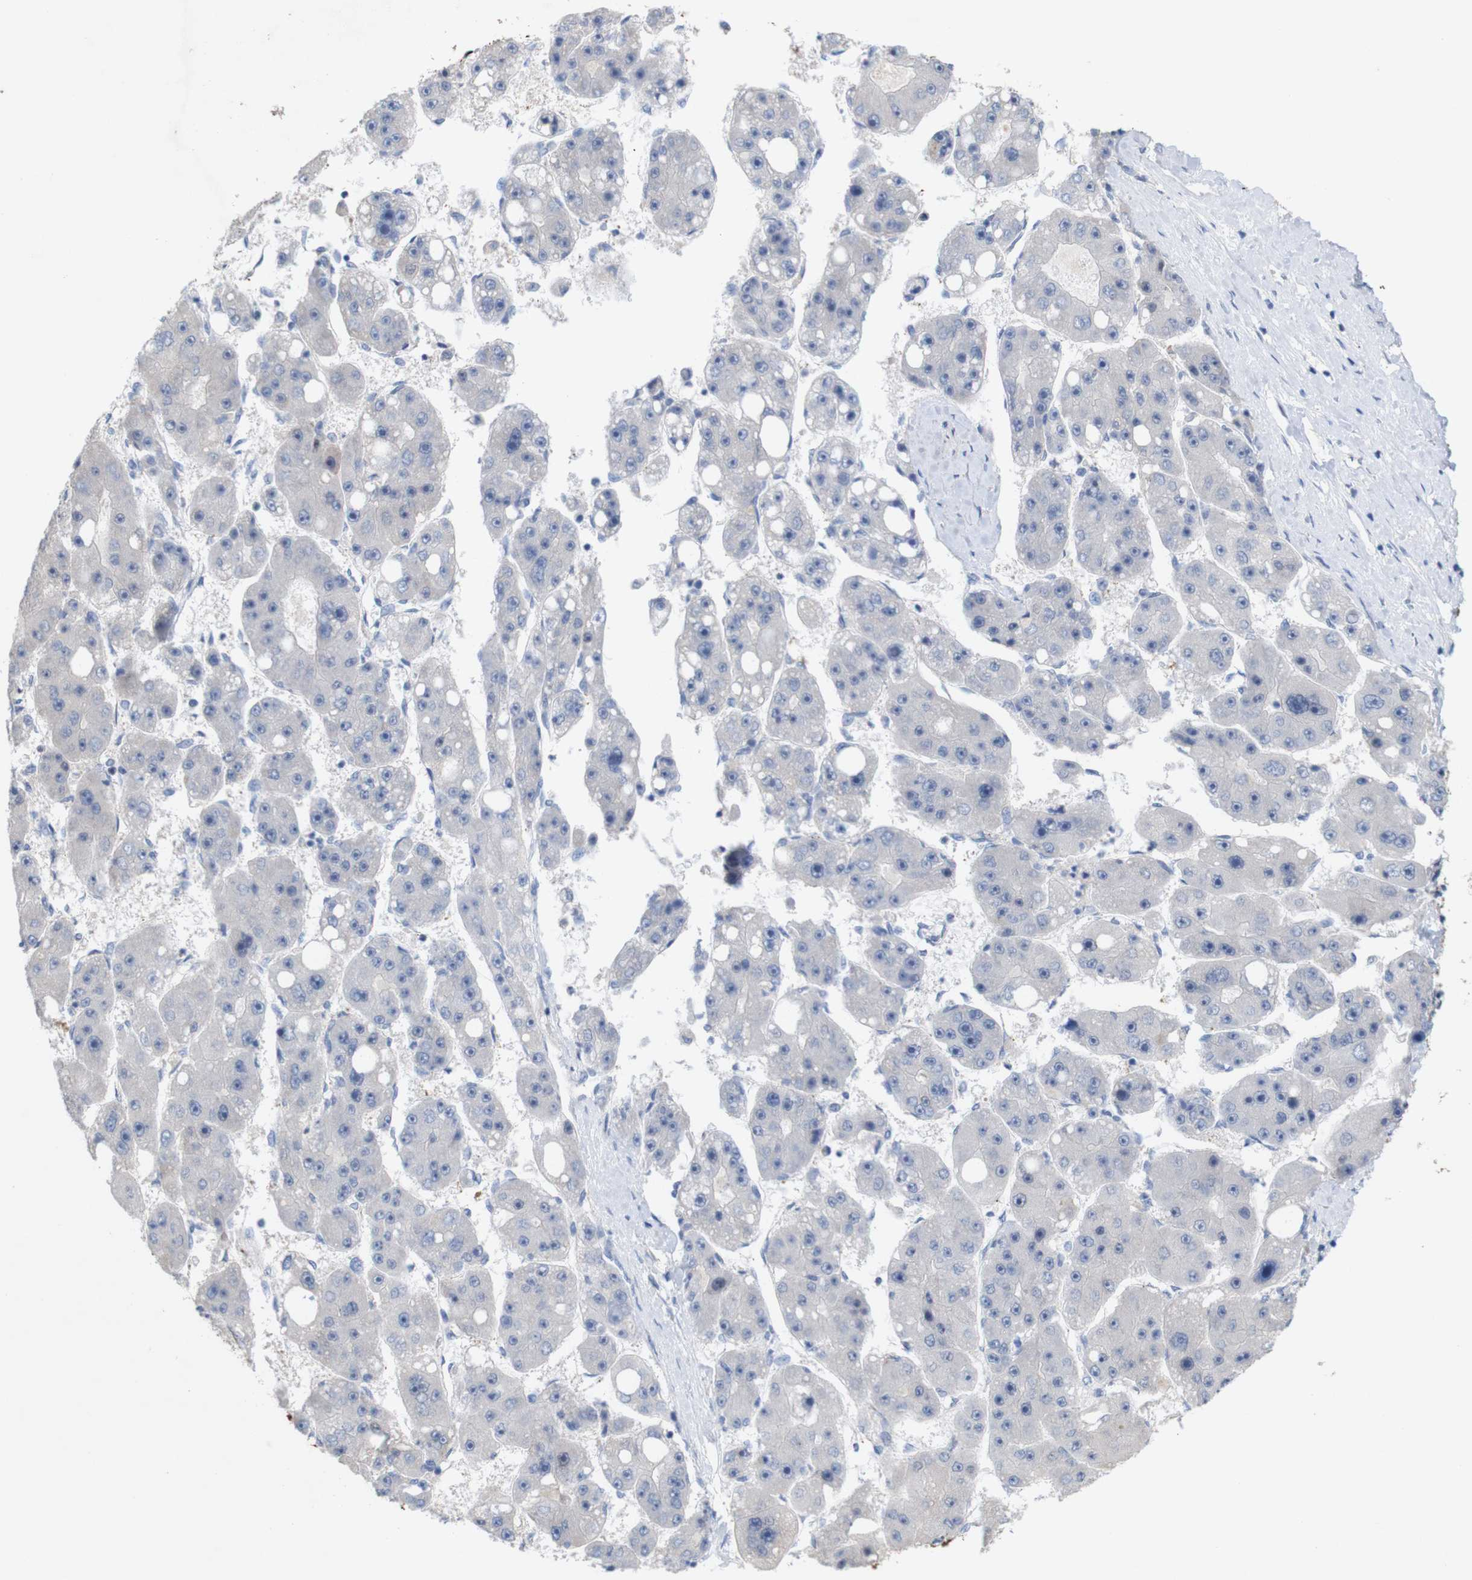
{"staining": {"intensity": "negative", "quantity": "none", "location": "none"}, "tissue": "liver cancer", "cell_type": "Tumor cells", "image_type": "cancer", "snomed": [{"axis": "morphology", "description": "Carcinoma, Hepatocellular, NOS"}, {"axis": "topography", "description": "Liver"}], "caption": "The micrograph exhibits no significant positivity in tumor cells of hepatocellular carcinoma (liver).", "gene": "MYEOV", "patient": {"sex": "female", "age": 61}}